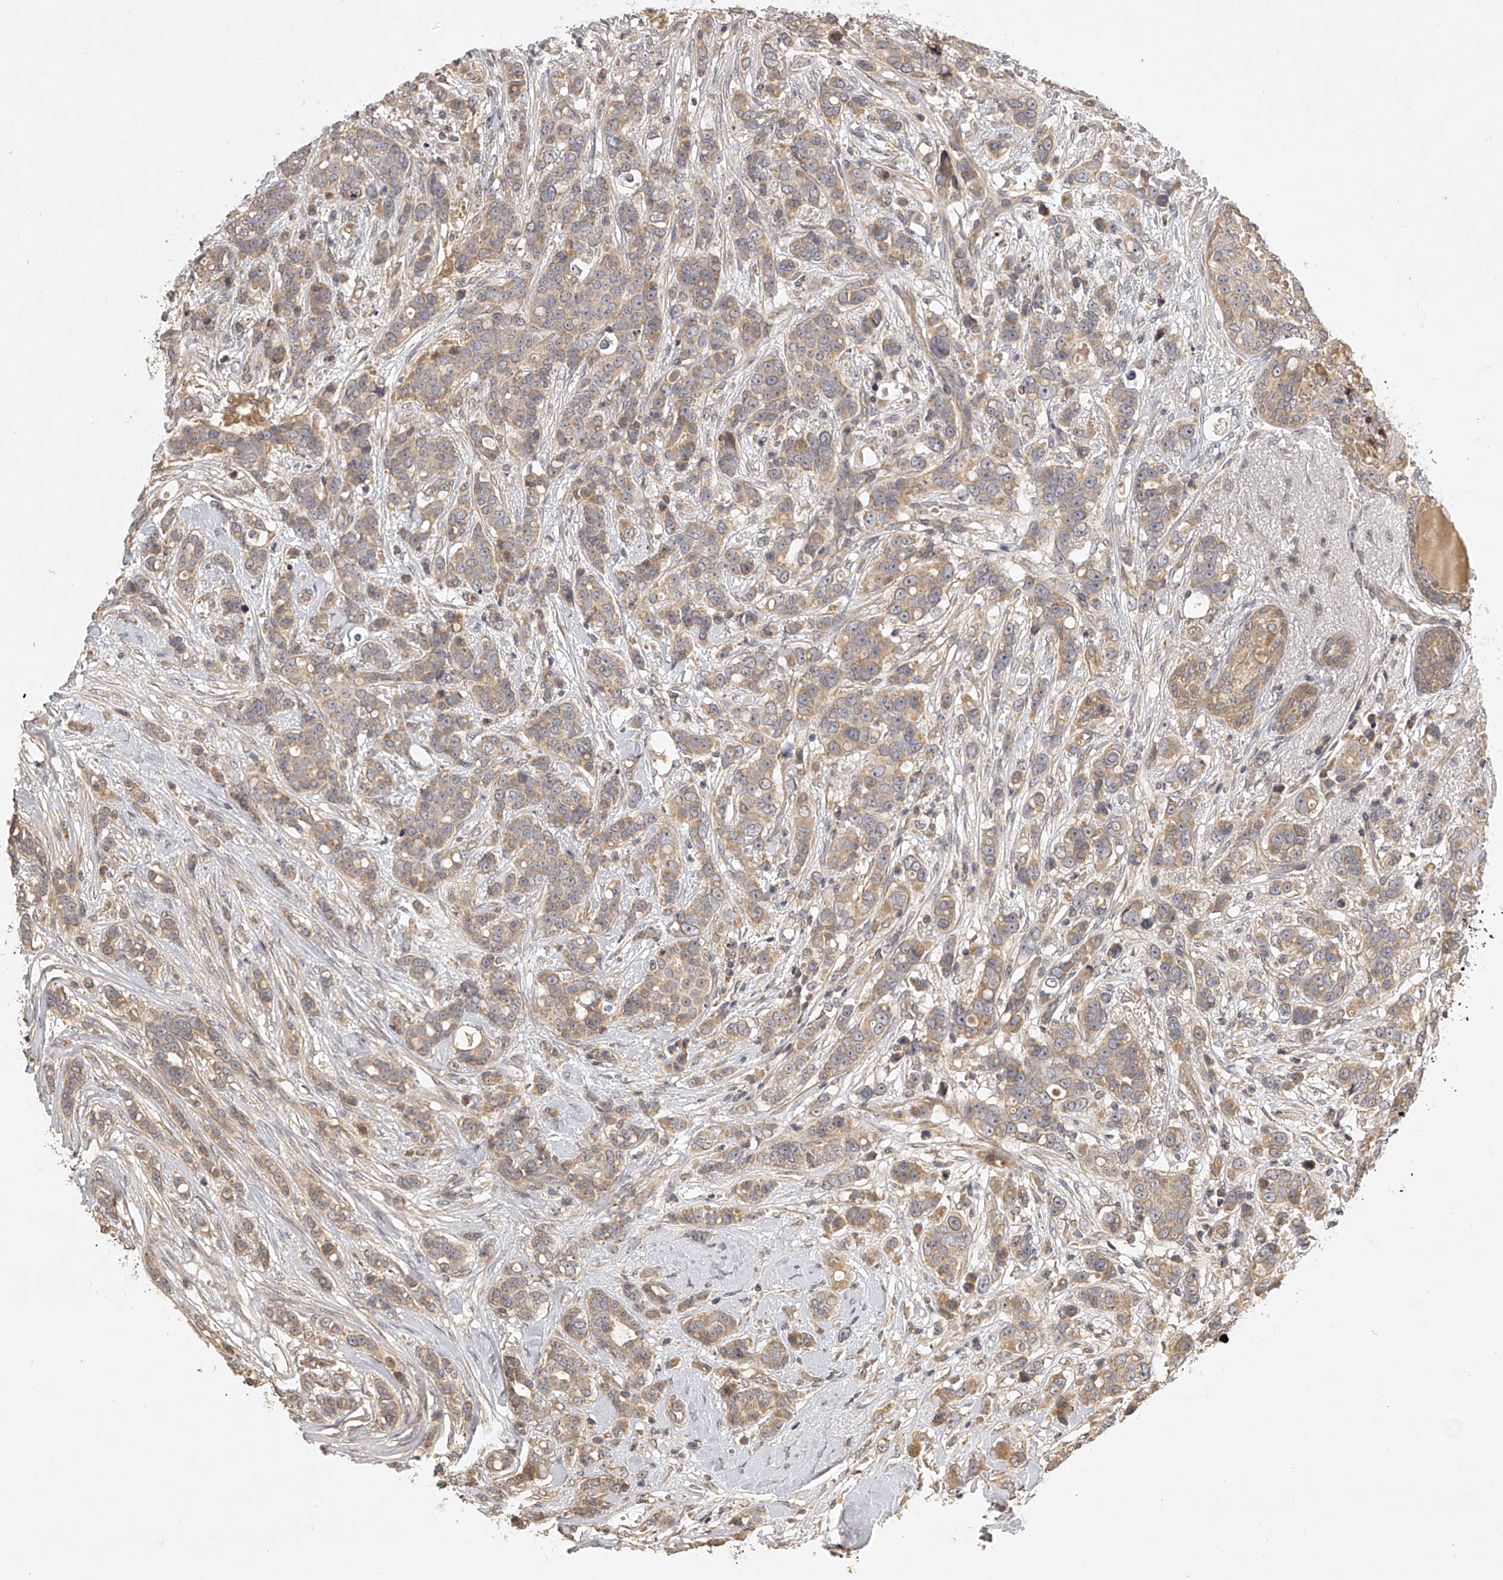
{"staining": {"intensity": "moderate", "quantity": "25%-75%", "location": "cytoplasmic/membranous"}, "tissue": "breast cancer", "cell_type": "Tumor cells", "image_type": "cancer", "snomed": [{"axis": "morphology", "description": "Lobular carcinoma"}, {"axis": "topography", "description": "Breast"}], "caption": "Immunohistochemistry (IHC) image of human lobular carcinoma (breast) stained for a protein (brown), which demonstrates medium levels of moderate cytoplasmic/membranous expression in about 25%-75% of tumor cells.", "gene": "NFS1", "patient": {"sex": "female", "age": 51}}